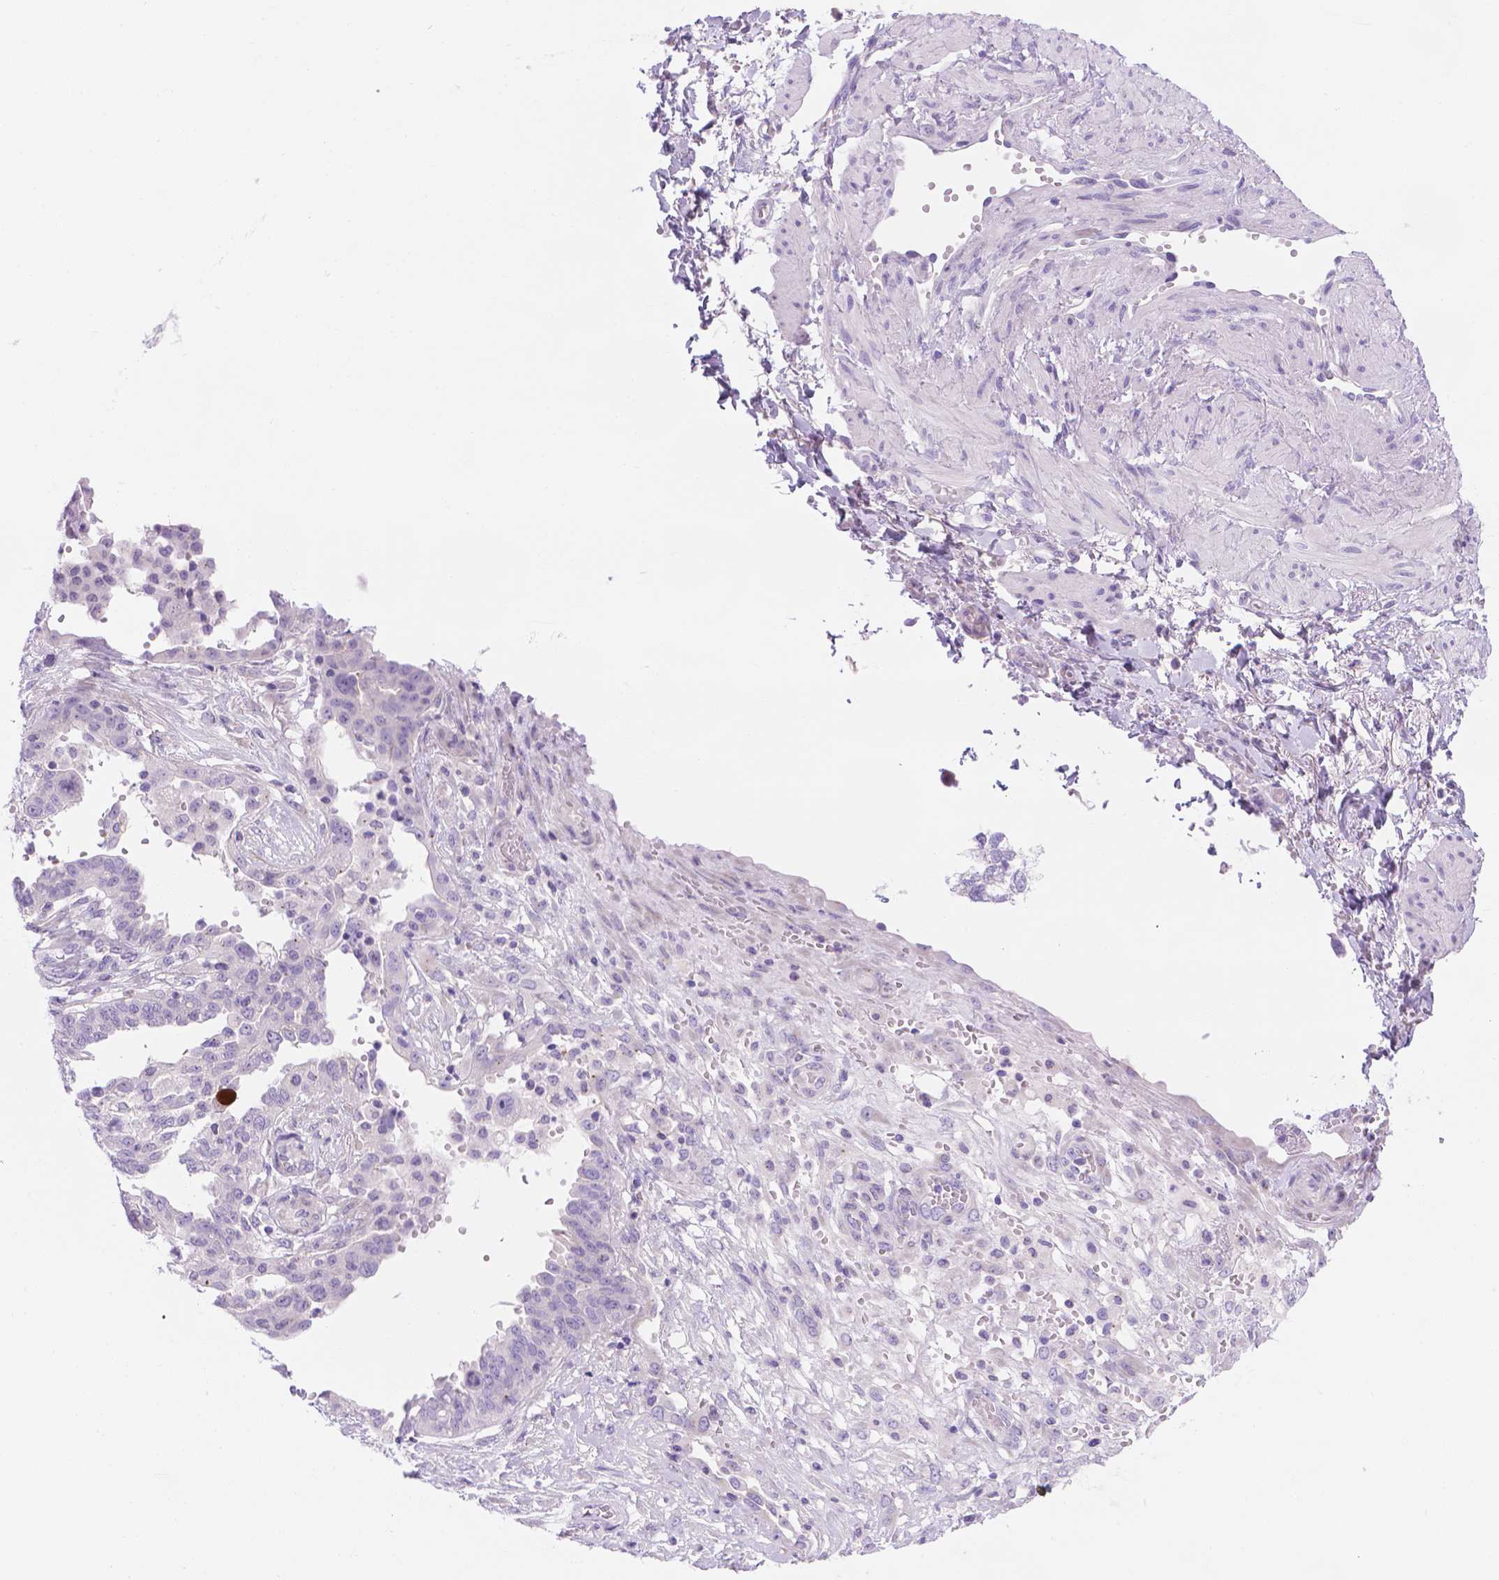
{"staining": {"intensity": "negative", "quantity": "none", "location": "none"}, "tissue": "ovarian cancer", "cell_type": "Tumor cells", "image_type": "cancer", "snomed": [{"axis": "morphology", "description": "Cystadenocarcinoma, serous, NOS"}, {"axis": "topography", "description": "Ovary"}], "caption": "Tumor cells are negative for brown protein staining in serous cystadenocarcinoma (ovarian).", "gene": "MLN", "patient": {"sex": "female", "age": 67}}